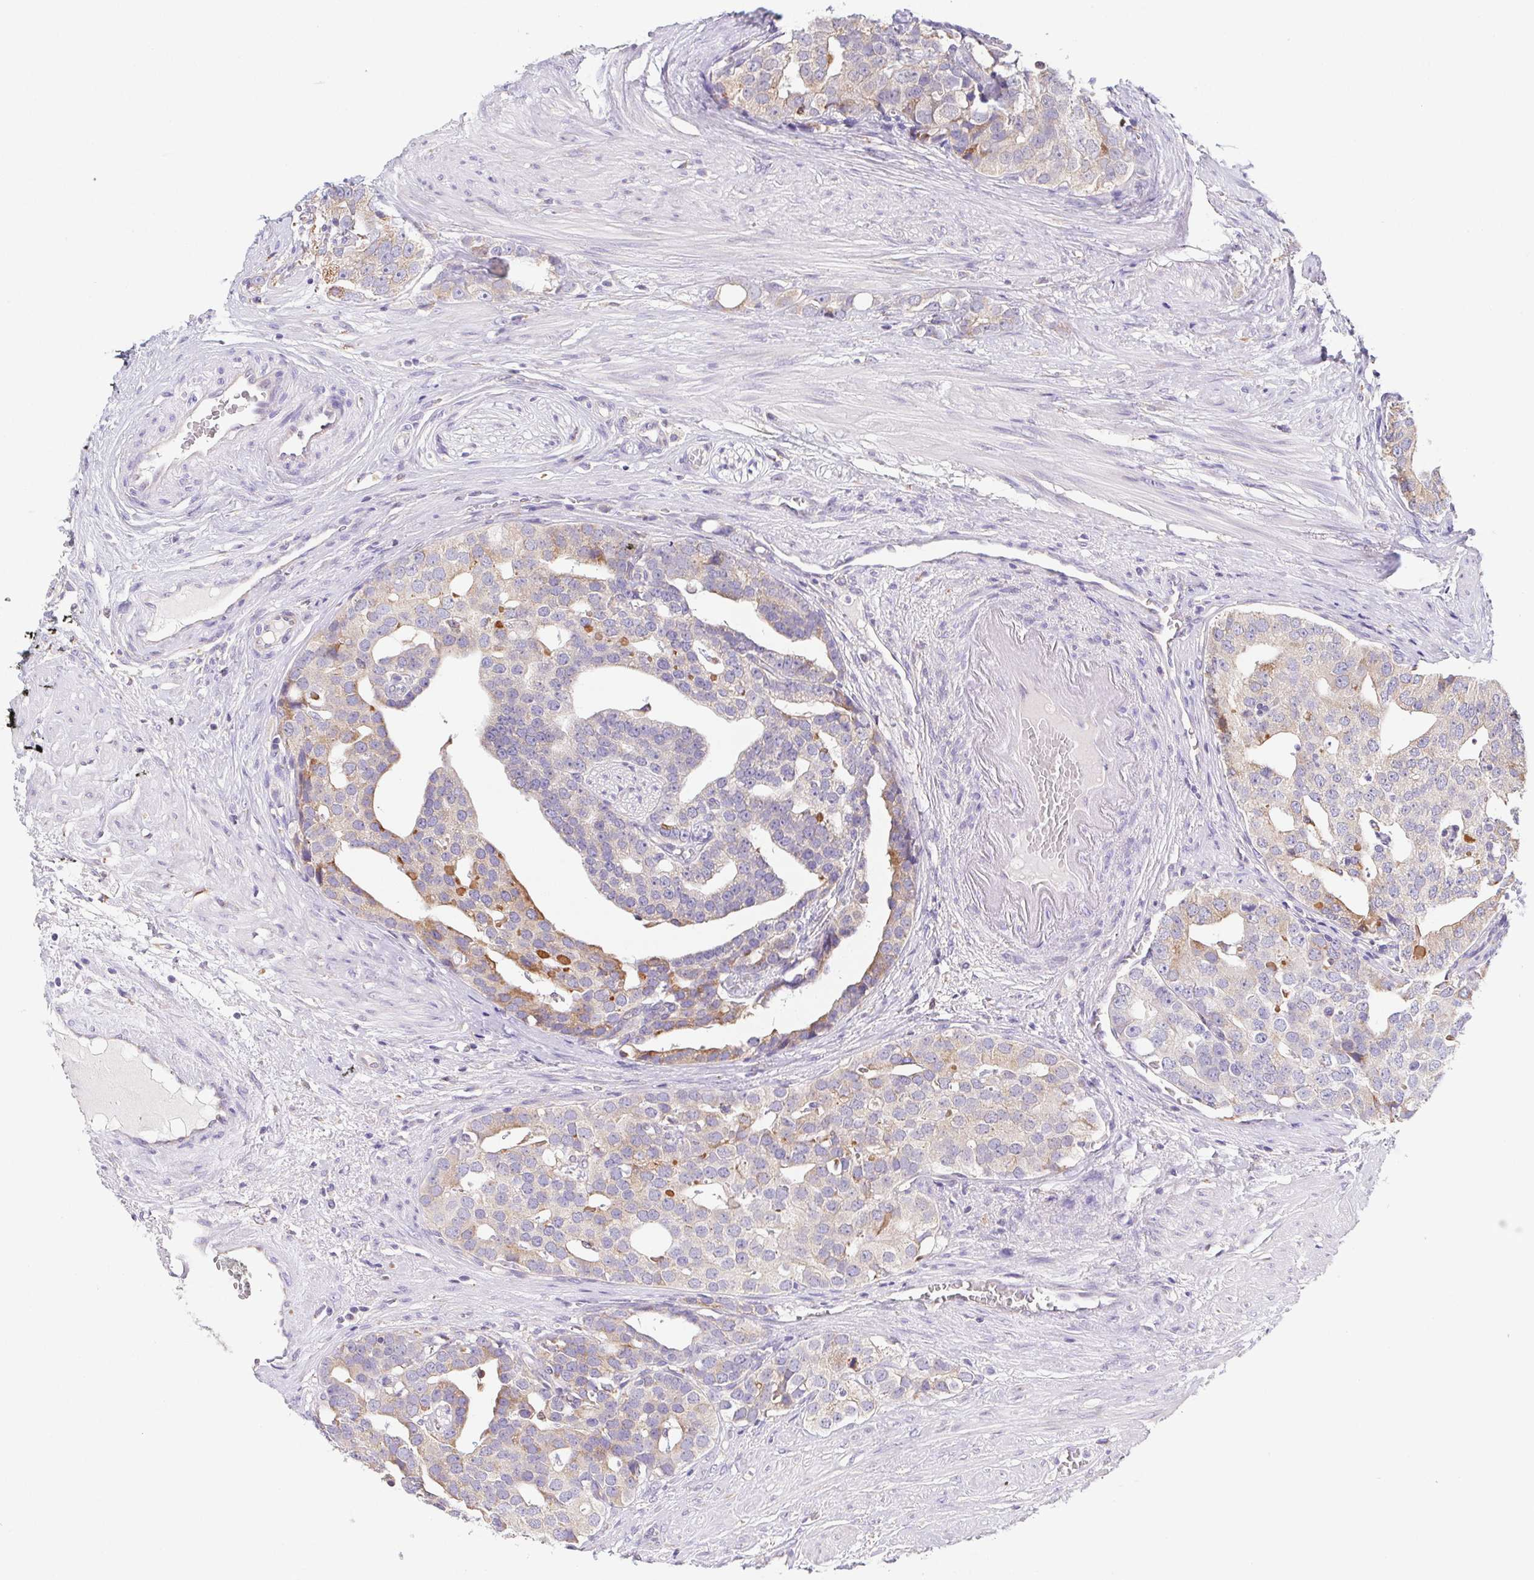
{"staining": {"intensity": "weak", "quantity": "<25%", "location": "cytoplasmic/membranous"}, "tissue": "prostate cancer", "cell_type": "Tumor cells", "image_type": "cancer", "snomed": [{"axis": "morphology", "description": "Adenocarcinoma, High grade"}, {"axis": "topography", "description": "Prostate"}], "caption": "The micrograph shows no staining of tumor cells in prostate cancer.", "gene": "ADAM8", "patient": {"sex": "male", "age": 71}}